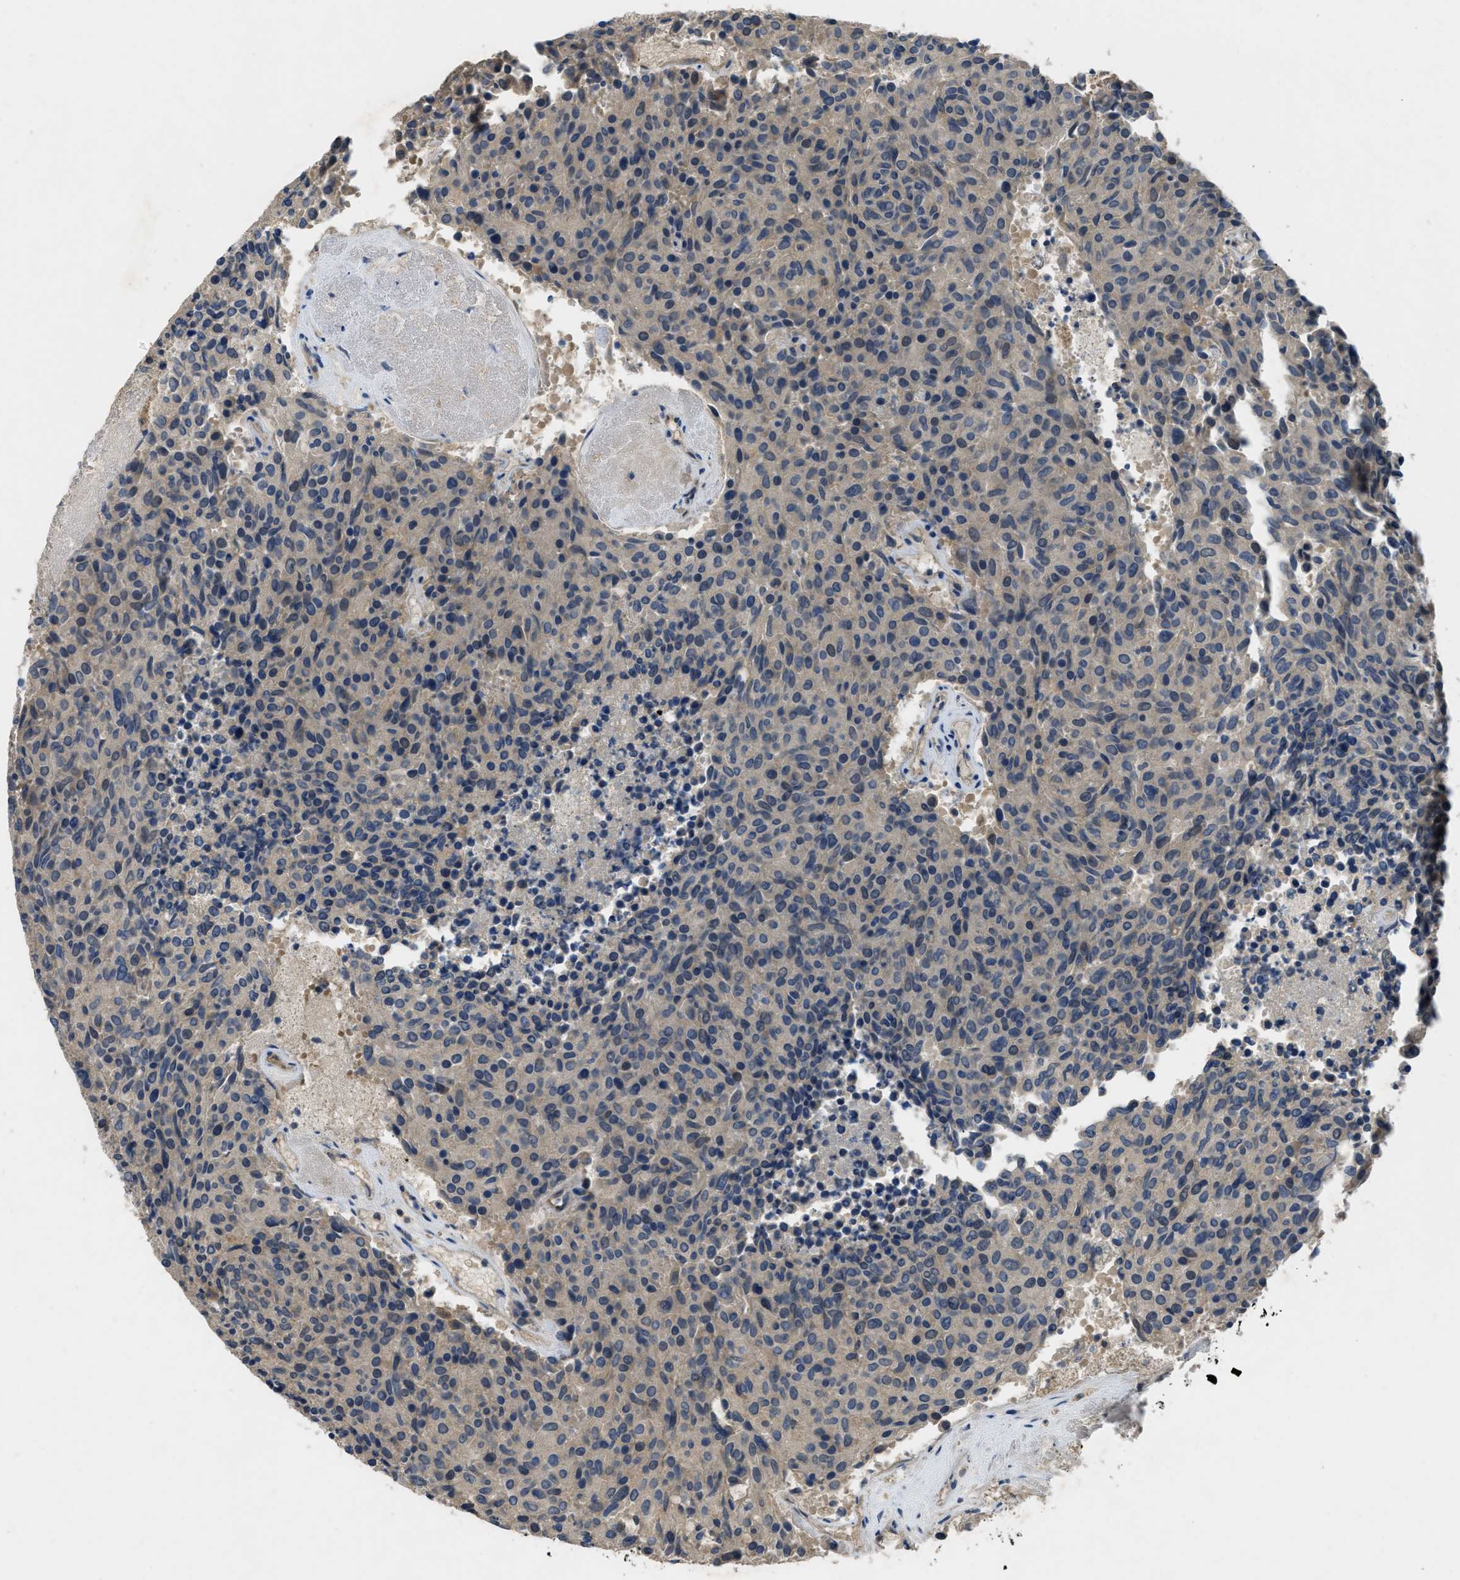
{"staining": {"intensity": "negative", "quantity": "none", "location": "none"}, "tissue": "carcinoid", "cell_type": "Tumor cells", "image_type": "cancer", "snomed": [{"axis": "morphology", "description": "Carcinoid, malignant, NOS"}, {"axis": "topography", "description": "Pancreas"}], "caption": "Tumor cells show no significant positivity in carcinoid (malignant).", "gene": "PPP3CA", "patient": {"sex": "female", "age": 54}}